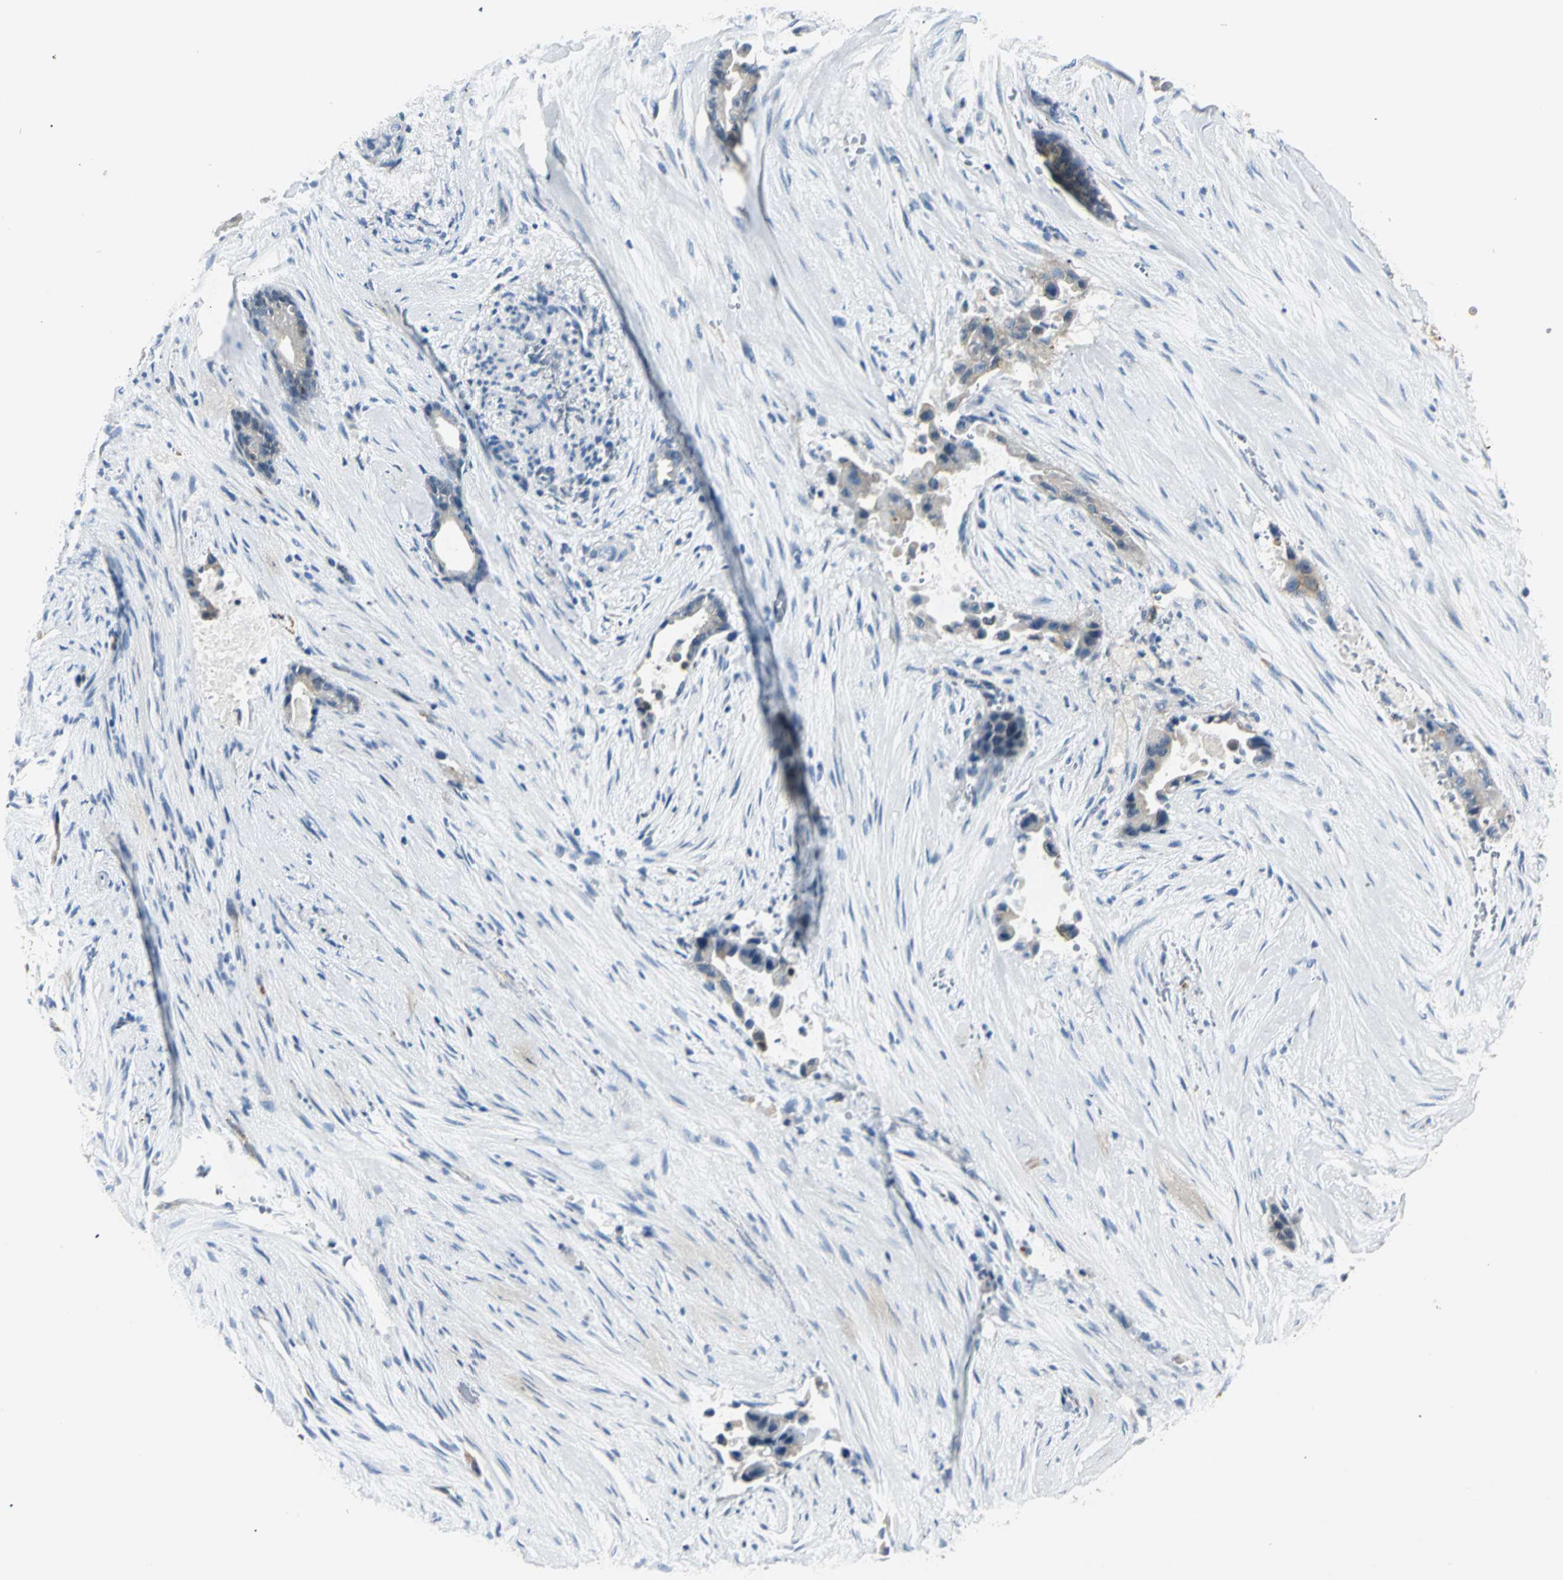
{"staining": {"intensity": "weak", "quantity": ">75%", "location": "cytoplasmic/membranous"}, "tissue": "liver cancer", "cell_type": "Tumor cells", "image_type": "cancer", "snomed": [{"axis": "morphology", "description": "Cholangiocarcinoma"}, {"axis": "topography", "description": "Liver"}], "caption": "Immunohistochemistry (IHC) (DAB) staining of cholangiocarcinoma (liver) displays weak cytoplasmic/membranous protein positivity in about >75% of tumor cells.", "gene": "B3GNT2", "patient": {"sex": "female", "age": 55}}